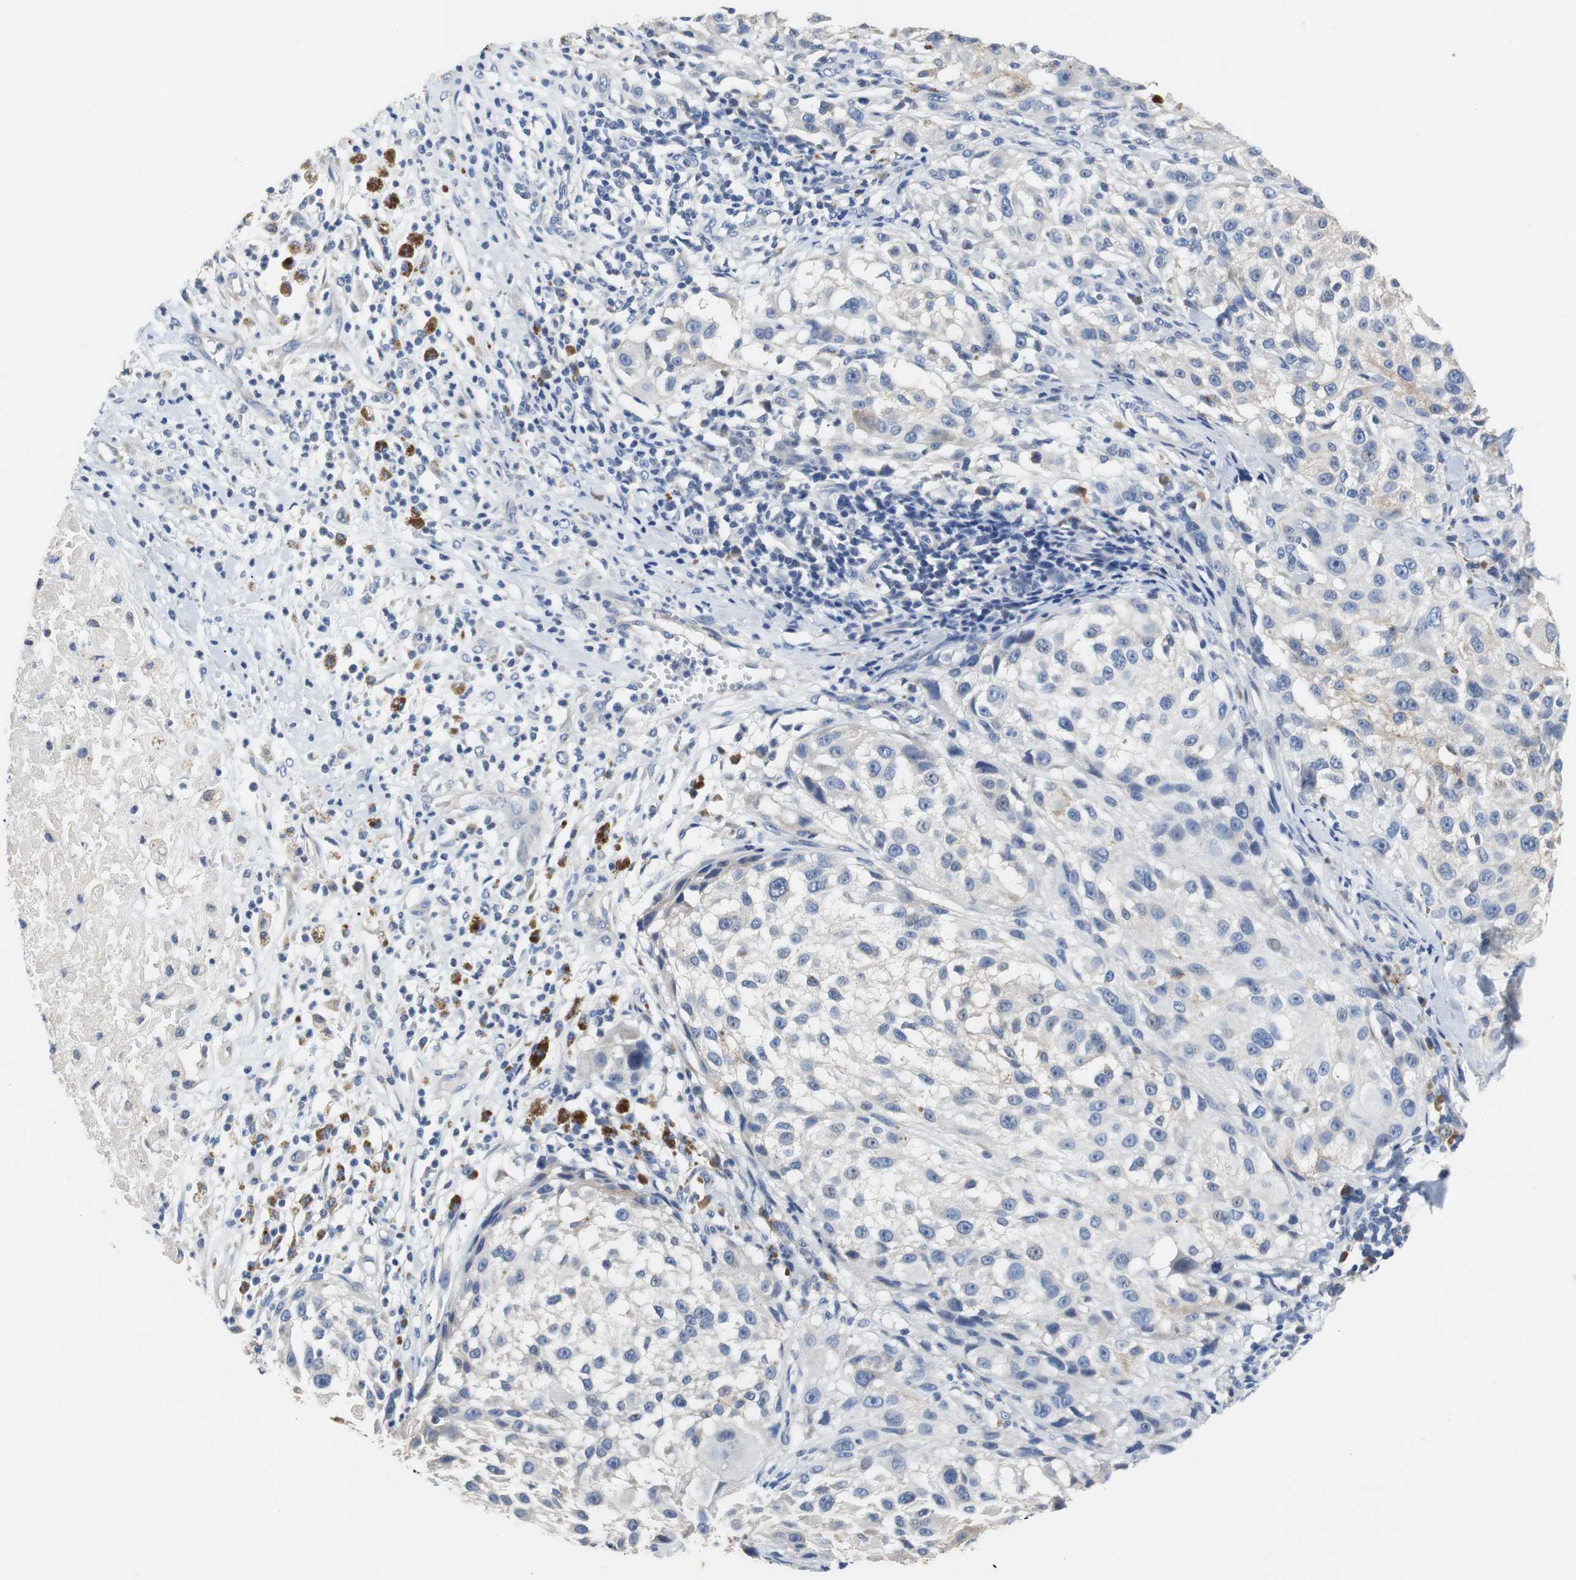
{"staining": {"intensity": "negative", "quantity": "none", "location": "none"}, "tissue": "melanoma", "cell_type": "Tumor cells", "image_type": "cancer", "snomed": [{"axis": "morphology", "description": "Necrosis, NOS"}, {"axis": "morphology", "description": "Malignant melanoma, NOS"}, {"axis": "topography", "description": "Skin"}], "caption": "Immunohistochemistry of human malignant melanoma displays no staining in tumor cells. Nuclei are stained in blue.", "gene": "PCK1", "patient": {"sex": "female", "age": 87}}